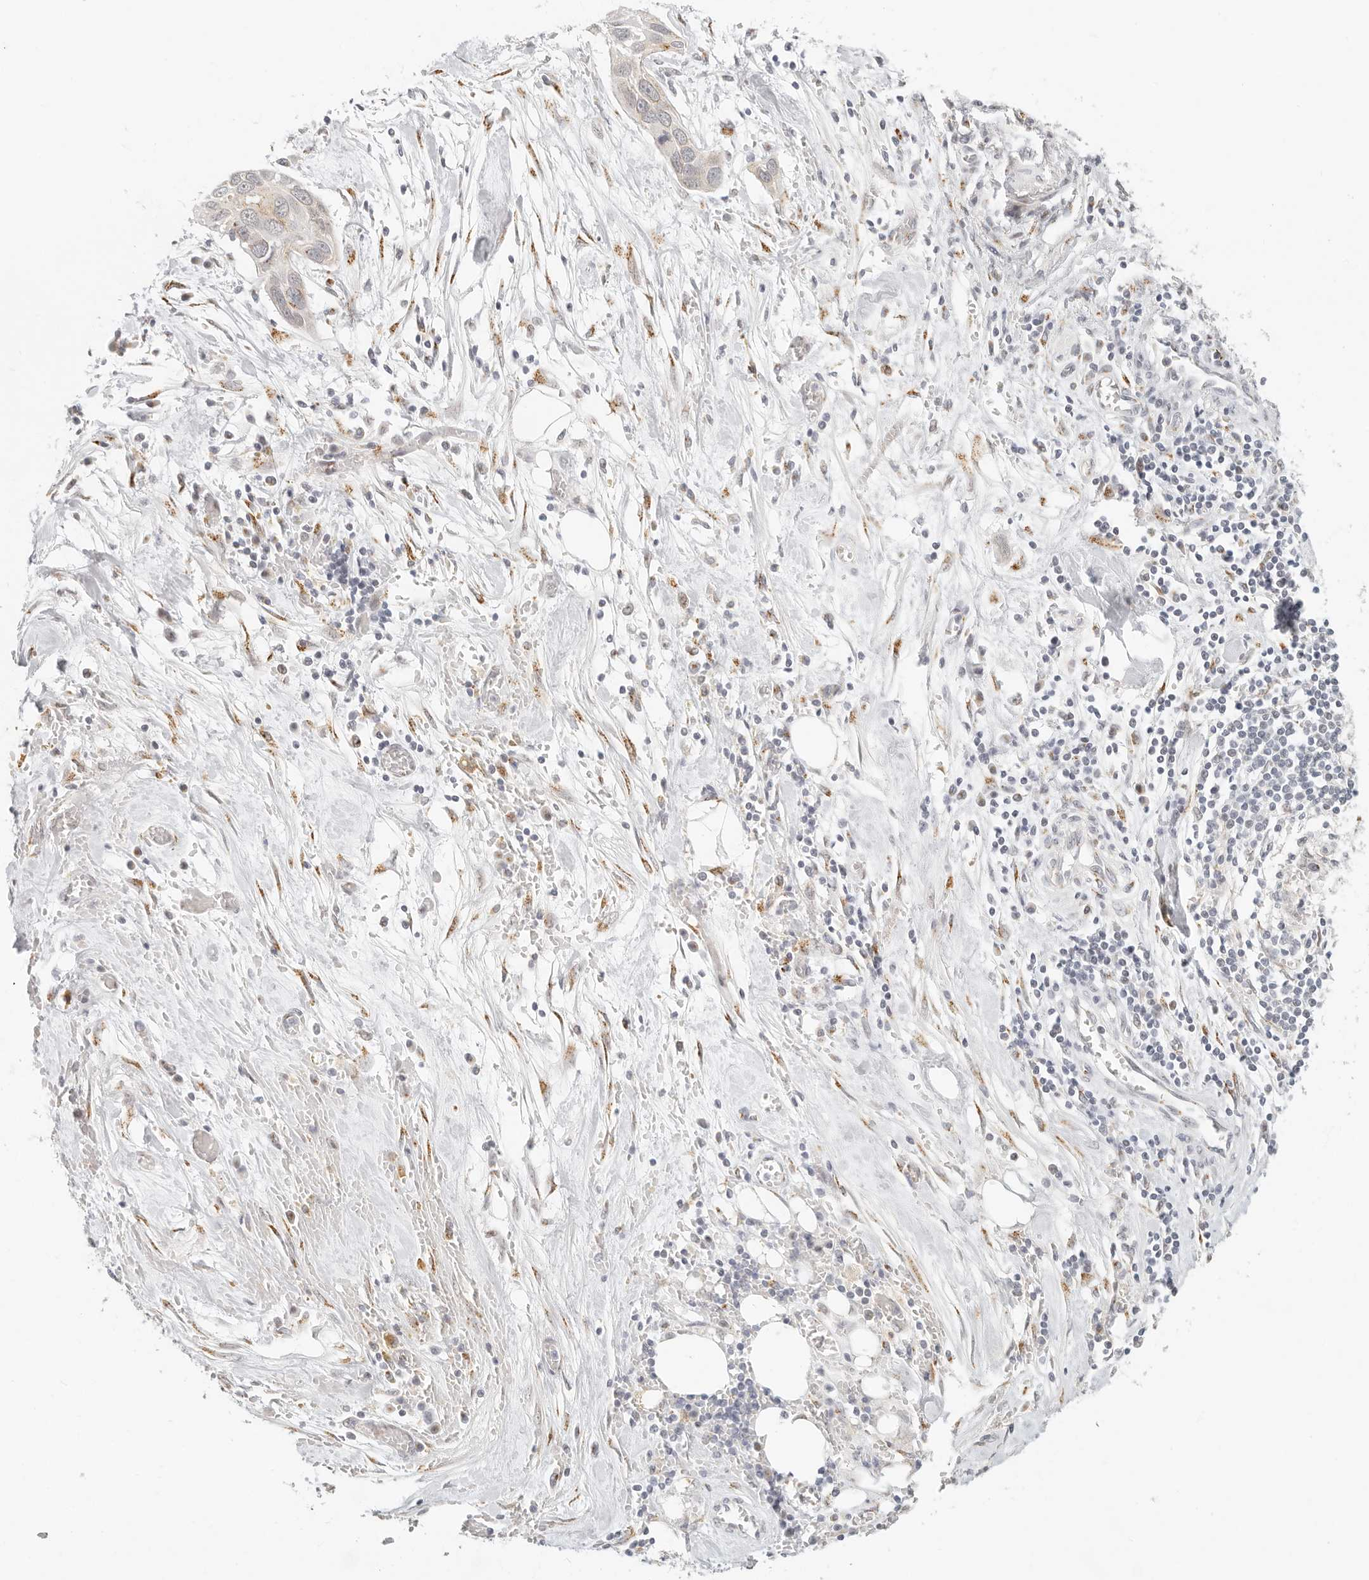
{"staining": {"intensity": "negative", "quantity": "none", "location": "none"}, "tissue": "pancreatic cancer", "cell_type": "Tumor cells", "image_type": "cancer", "snomed": [{"axis": "morphology", "description": "Adenocarcinoma, NOS"}, {"axis": "topography", "description": "Pancreas"}], "caption": "DAB immunohistochemical staining of human pancreatic cancer demonstrates no significant positivity in tumor cells. The staining was performed using DAB to visualize the protein expression in brown, while the nuclei were stained in blue with hematoxylin (Magnification: 20x).", "gene": "FAM20B", "patient": {"sex": "female", "age": 60}}